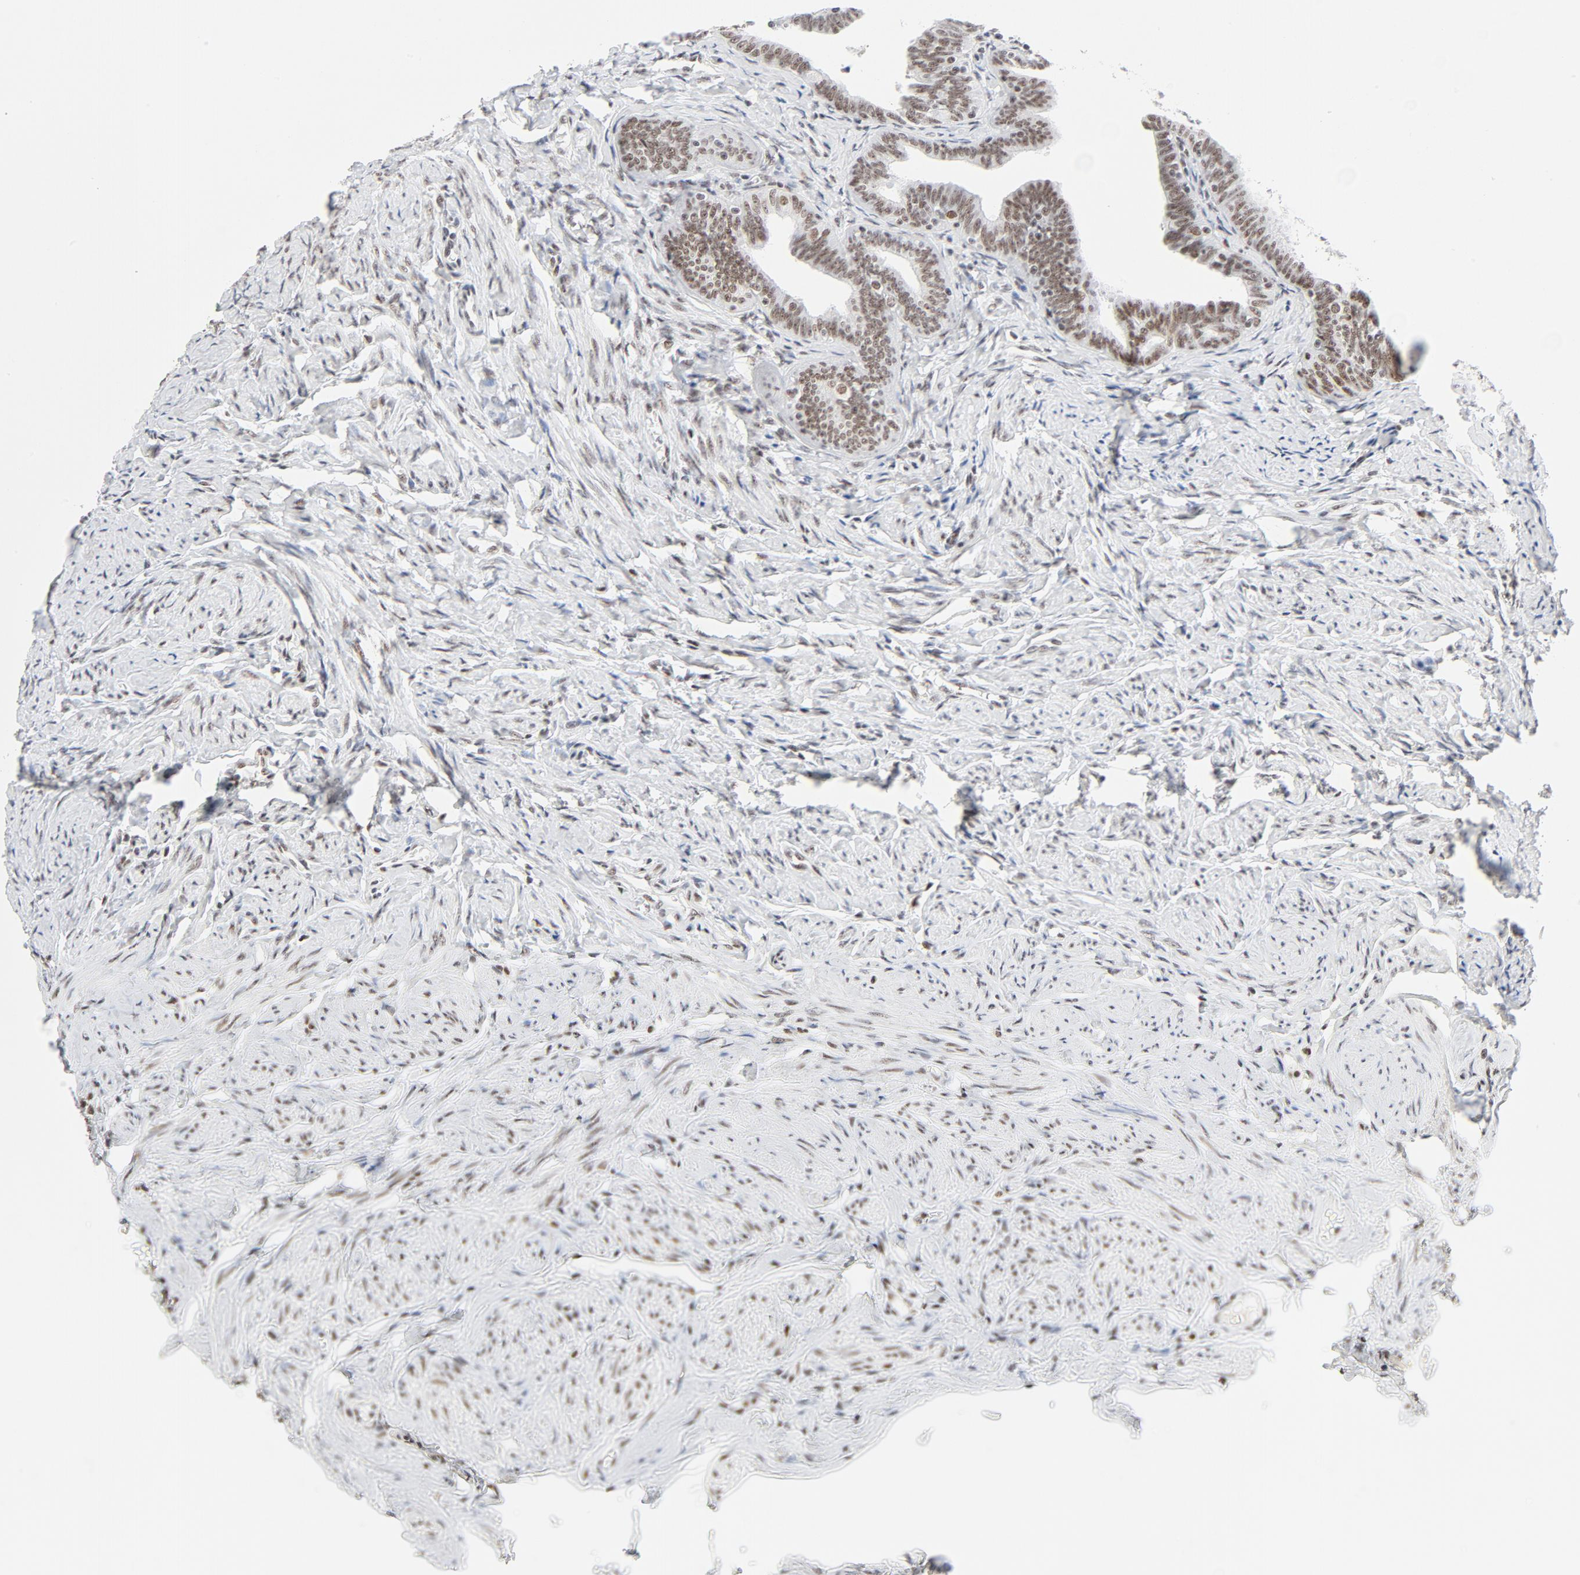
{"staining": {"intensity": "moderate", "quantity": ">75%", "location": "nuclear"}, "tissue": "fallopian tube", "cell_type": "Glandular cells", "image_type": "normal", "snomed": [{"axis": "morphology", "description": "Normal tissue, NOS"}, {"axis": "topography", "description": "Fallopian tube"}, {"axis": "topography", "description": "Ovary"}], "caption": "Fallopian tube stained with immunohistochemistry exhibits moderate nuclear expression in about >75% of glandular cells.", "gene": "GTF2H1", "patient": {"sex": "female", "age": 69}}